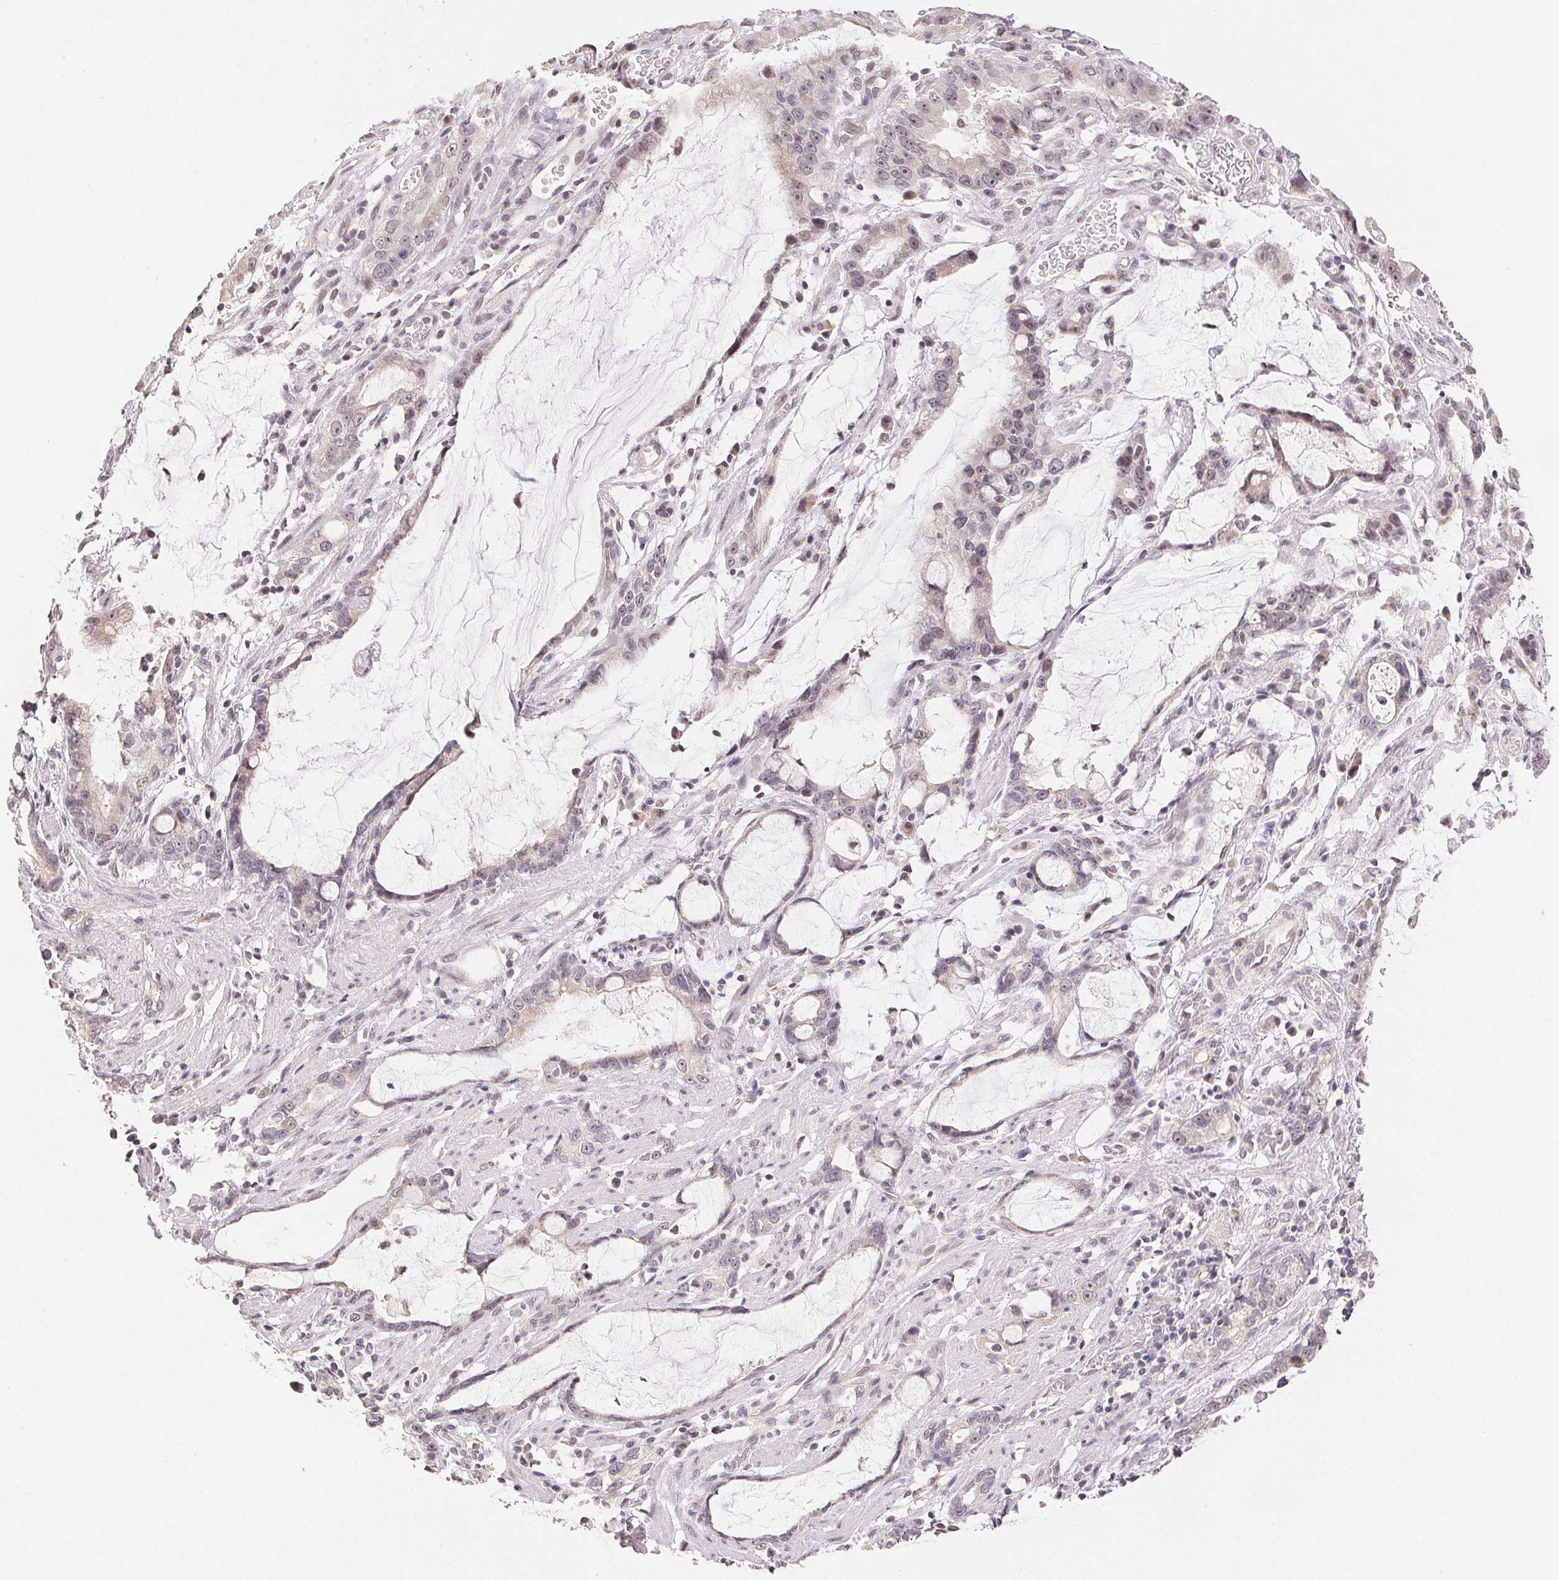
{"staining": {"intensity": "weak", "quantity": "<25%", "location": "nuclear"}, "tissue": "stomach cancer", "cell_type": "Tumor cells", "image_type": "cancer", "snomed": [{"axis": "morphology", "description": "Adenocarcinoma, NOS"}, {"axis": "topography", "description": "Stomach"}], "caption": "Adenocarcinoma (stomach) stained for a protein using immunohistochemistry (IHC) demonstrates no staining tumor cells.", "gene": "PLCB1", "patient": {"sex": "male", "age": 55}}